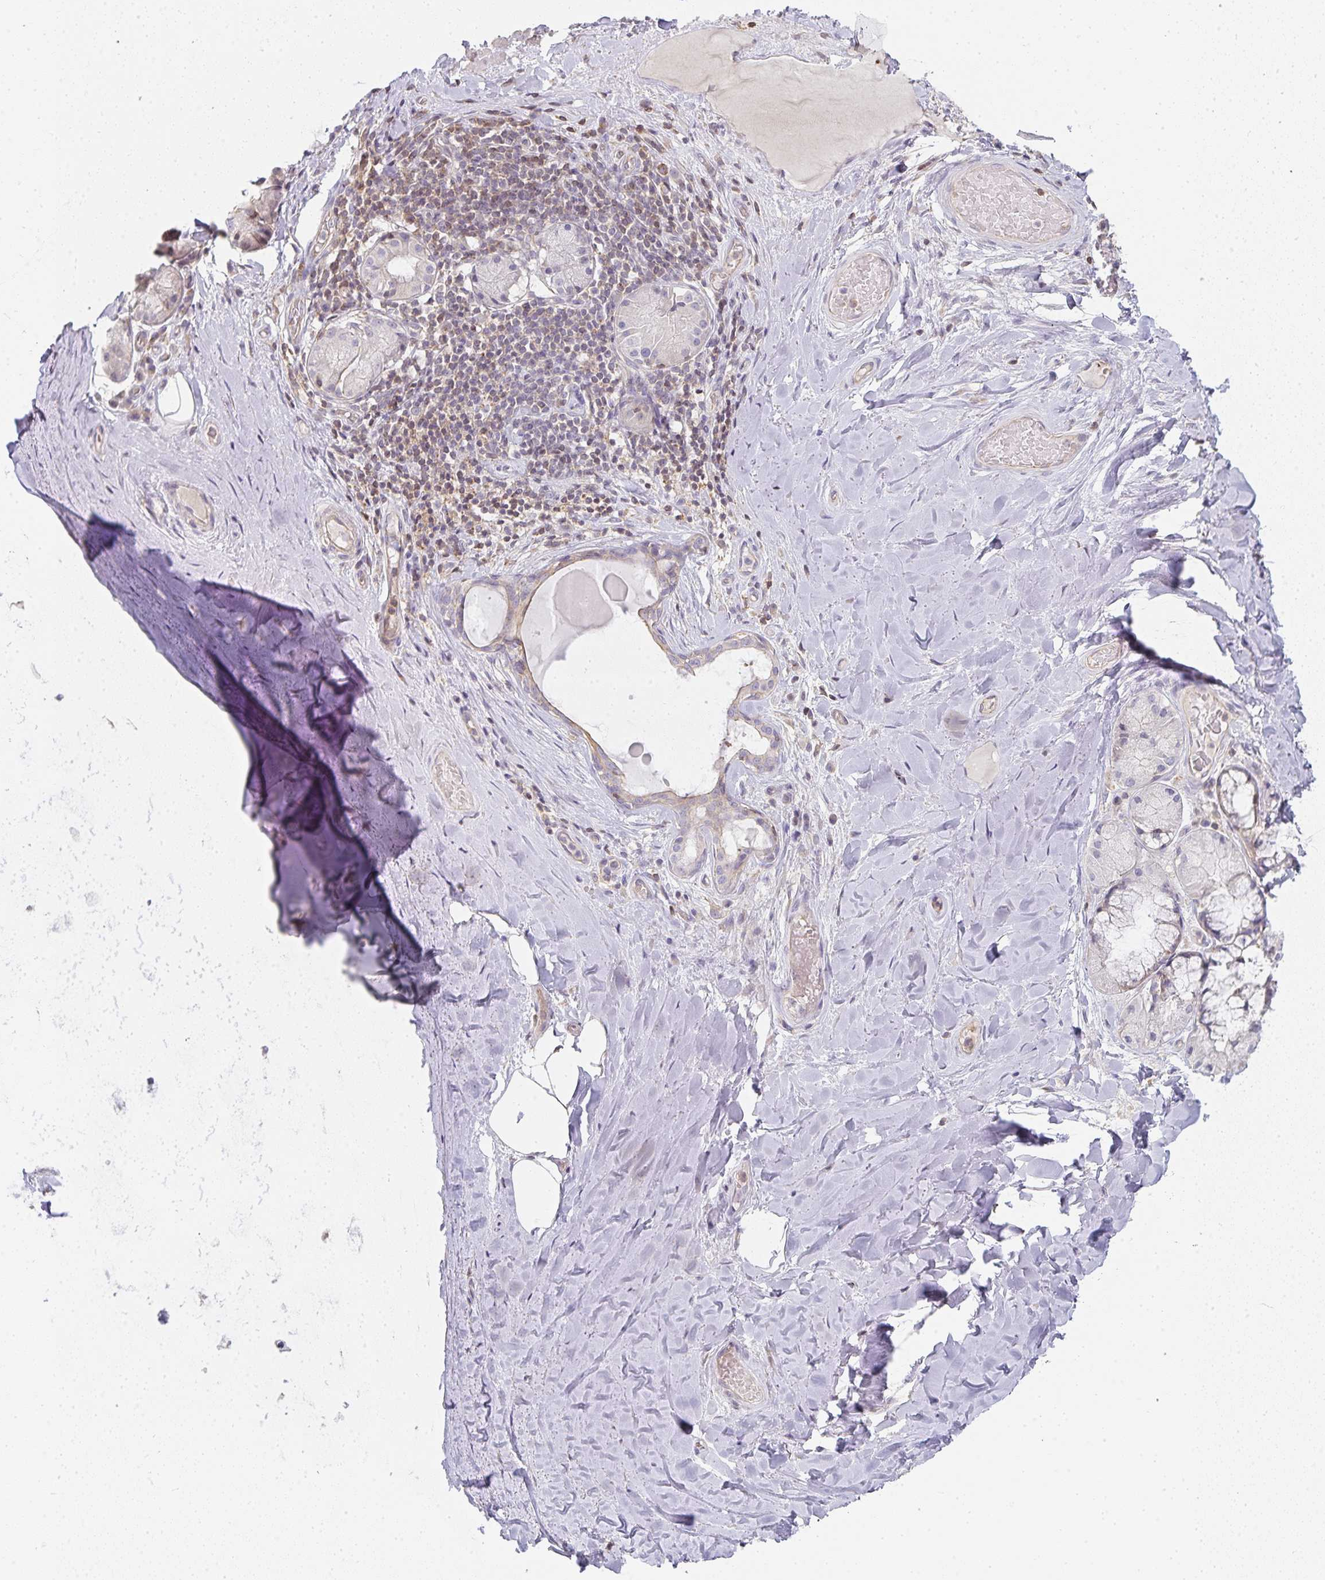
{"staining": {"intensity": "negative", "quantity": "none", "location": "none"}, "tissue": "adipose tissue", "cell_type": "Adipocytes", "image_type": "normal", "snomed": [{"axis": "morphology", "description": "Normal tissue, NOS"}, {"axis": "topography", "description": "Cartilage tissue"}, {"axis": "topography", "description": "Bronchus"}], "caption": "This is an immunohistochemistry photomicrograph of normal adipose tissue. There is no expression in adipocytes.", "gene": "GATA3", "patient": {"sex": "male", "age": 64}}